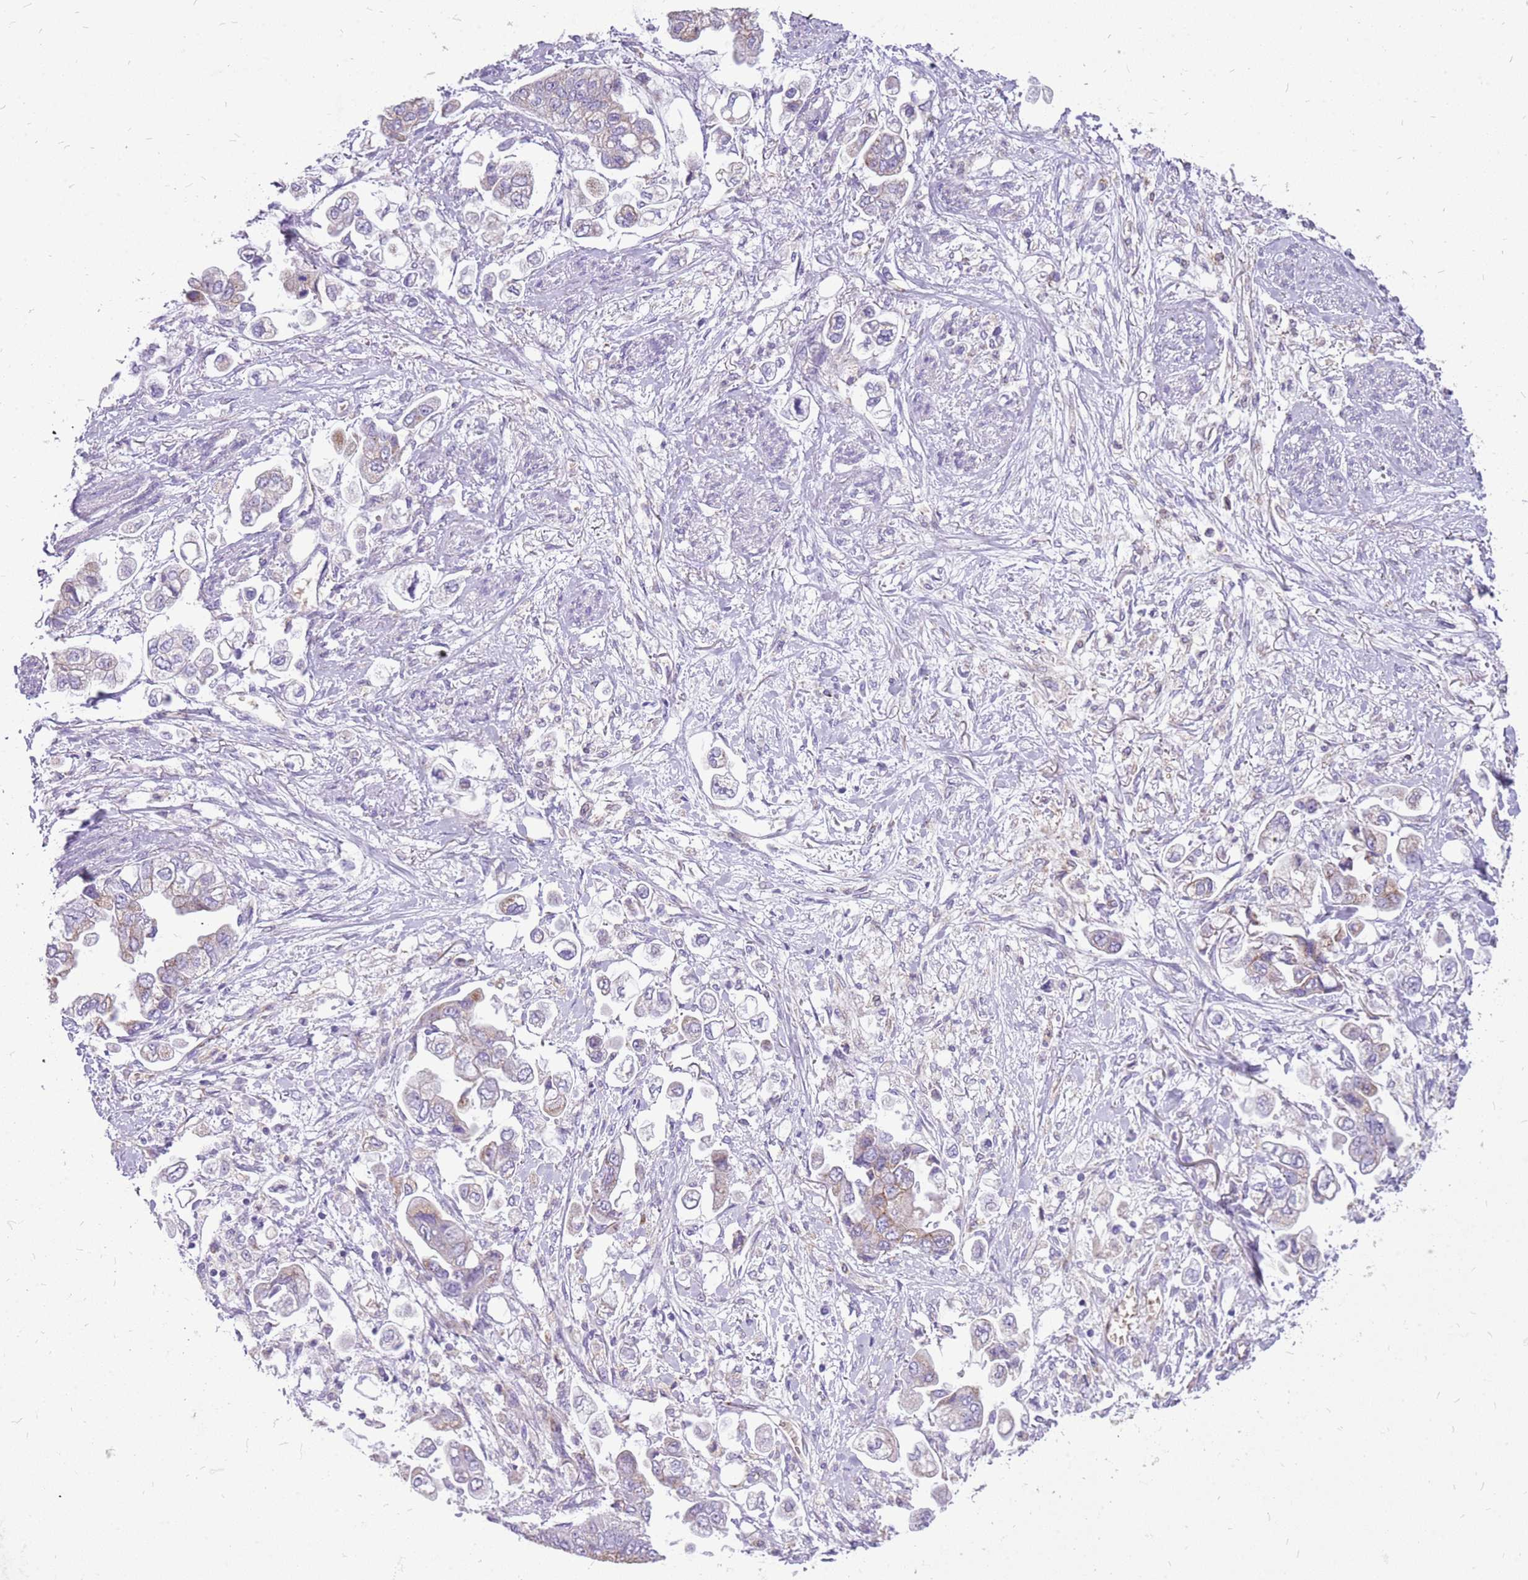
{"staining": {"intensity": "moderate", "quantity": "<25%", "location": "cytoplasmic/membranous"}, "tissue": "stomach cancer", "cell_type": "Tumor cells", "image_type": "cancer", "snomed": [{"axis": "morphology", "description": "Adenocarcinoma, NOS"}, {"axis": "topography", "description": "Stomach"}], "caption": "Adenocarcinoma (stomach) tissue exhibits moderate cytoplasmic/membranous staining in approximately <25% of tumor cells, visualized by immunohistochemistry.", "gene": "PCNX1", "patient": {"sex": "male", "age": 62}}